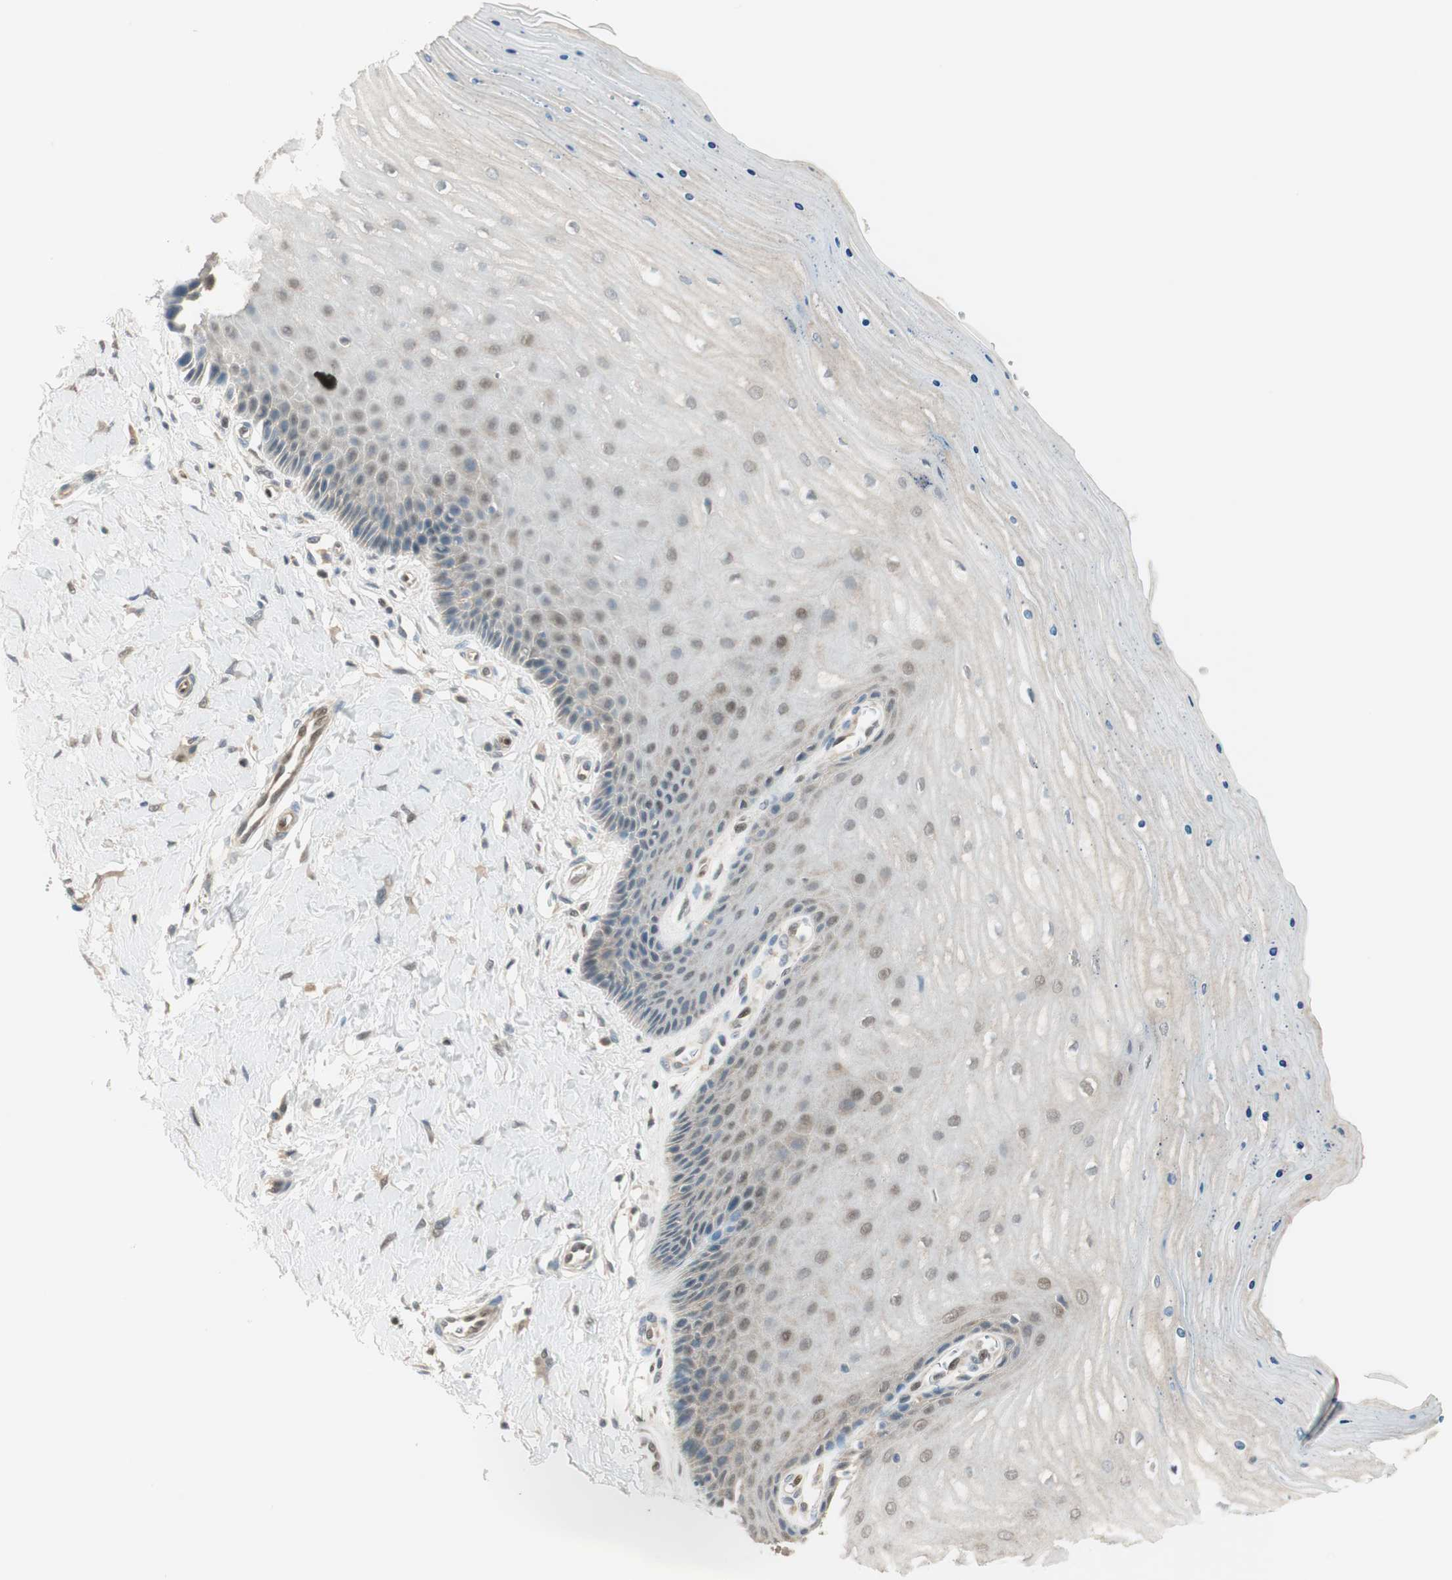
{"staining": {"intensity": "strong", "quantity": ">75%", "location": "nuclear"}, "tissue": "cervix", "cell_type": "Glandular cells", "image_type": "normal", "snomed": [{"axis": "morphology", "description": "Normal tissue, NOS"}, {"axis": "topography", "description": "Cervix"}], "caption": "A brown stain labels strong nuclear positivity of a protein in glandular cells of benign human cervix. (IHC, brightfield microscopy, high magnification).", "gene": "LTA4H", "patient": {"sex": "female", "age": 55}}